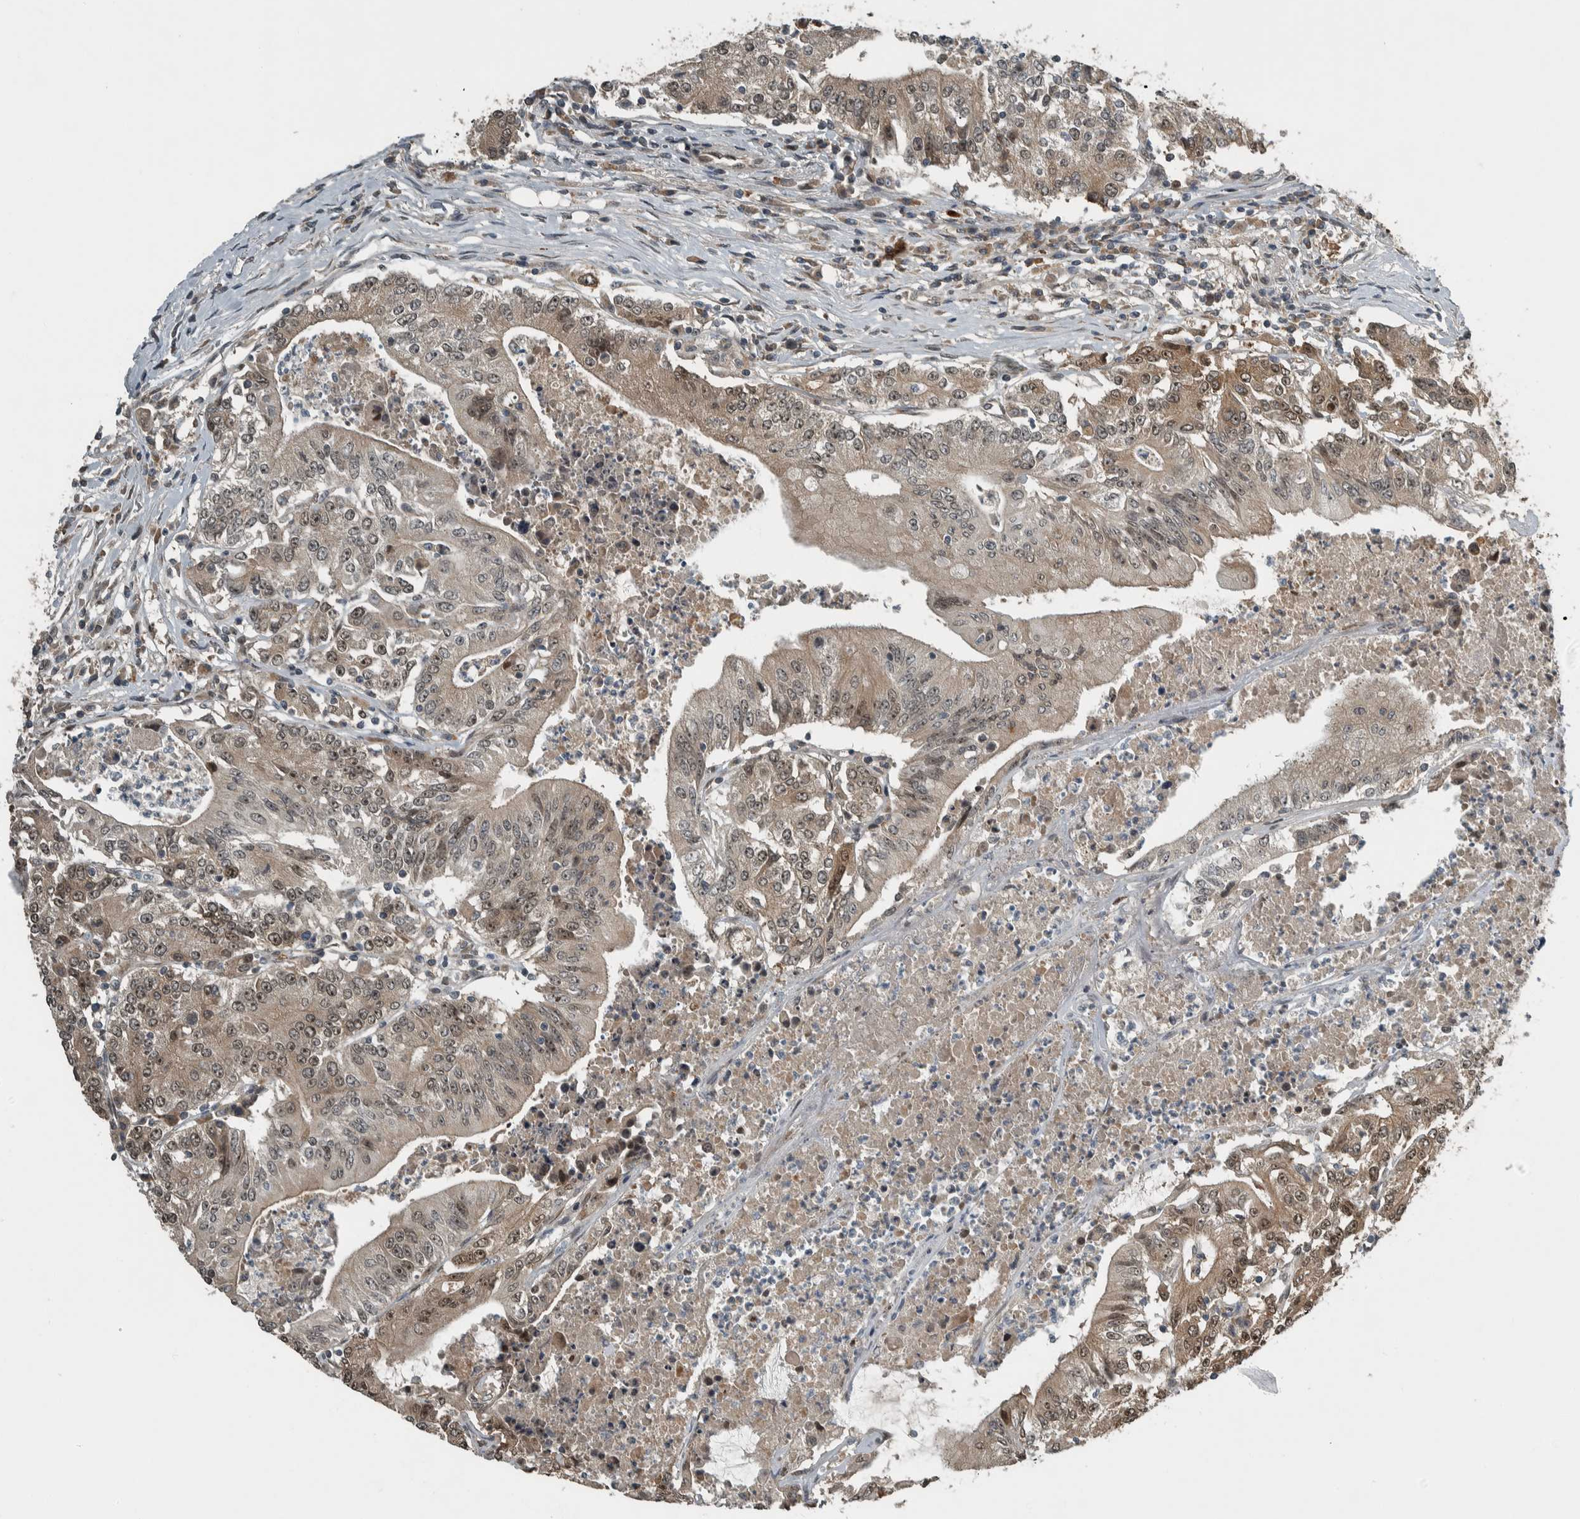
{"staining": {"intensity": "moderate", "quantity": ">75%", "location": "cytoplasmic/membranous,nuclear"}, "tissue": "colorectal cancer", "cell_type": "Tumor cells", "image_type": "cancer", "snomed": [{"axis": "morphology", "description": "Adenocarcinoma, NOS"}, {"axis": "topography", "description": "Colon"}], "caption": "Moderate cytoplasmic/membranous and nuclear expression for a protein is identified in approximately >75% of tumor cells of colorectal adenocarcinoma using immunohistochemistry.", "gene": "XPO5", "patient": {"sex": "female", "age": 77}}